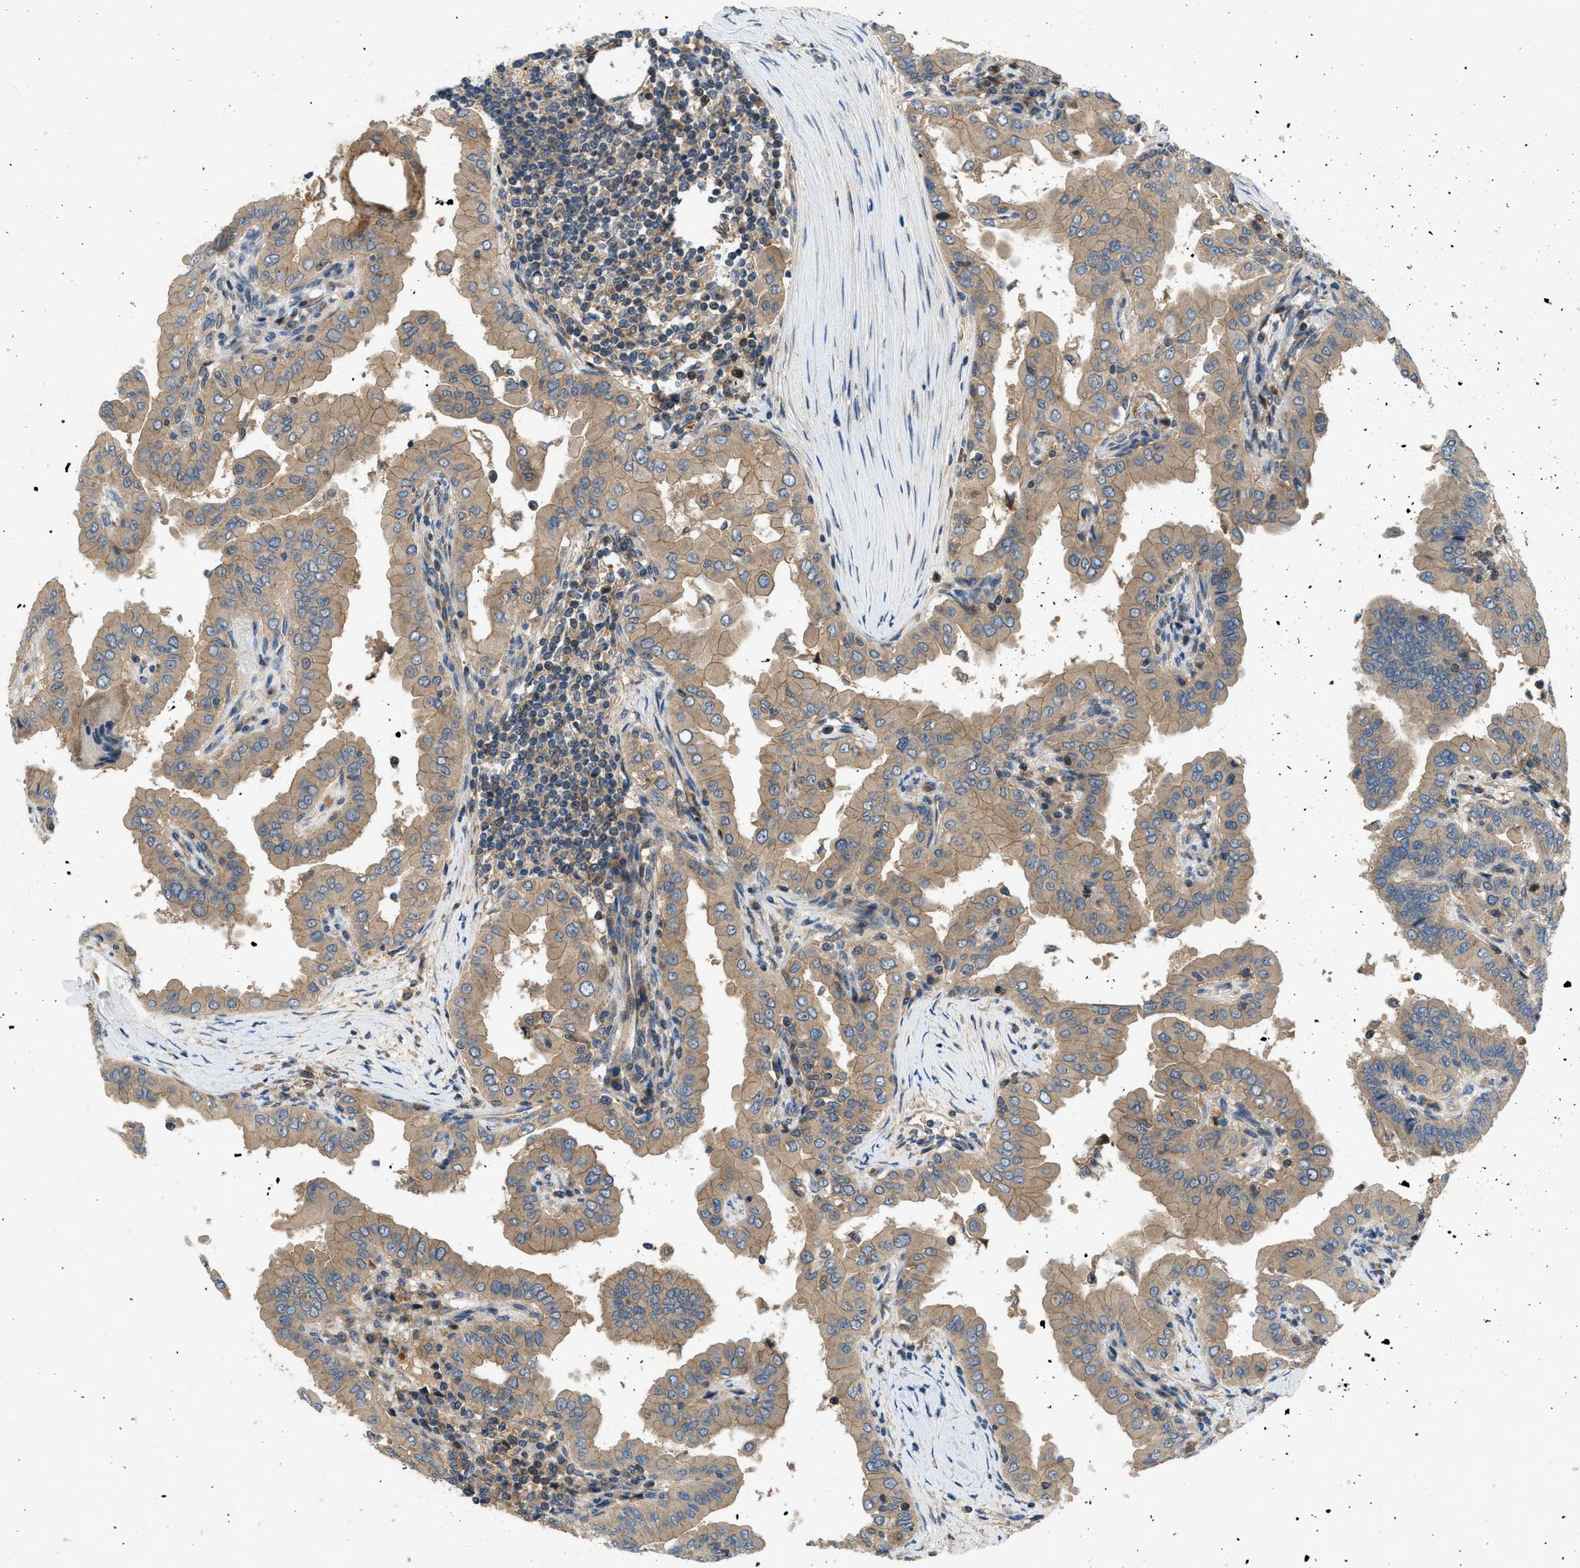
{"staining": {"intensity": "weak", "quantity": ">75%", "location": "cytoplasmic/membranous"}, "tissue": "thyroid cancer", "cell_type": "Tumor cells", "image_type": "cancer", "snomed": [{"axis": "morphology", "description": "Papillary adenocarcinoma, NOS"}, {"axis": "topography", "description": "Thyroid gland"}], "caption": "DAB (3,3'-diaminobenzidine) immunohistochemical staining of thyroid cancer reveals weak cytoplasmic/membranous protein positivity in about >75% of tumor cells. Using DAB (brown) and hematoxylin (blue) stains, captured at high magnification using brightfield microscopy.", "gene": "GPR31", "patient": {"sex": "male", "age": 33}}